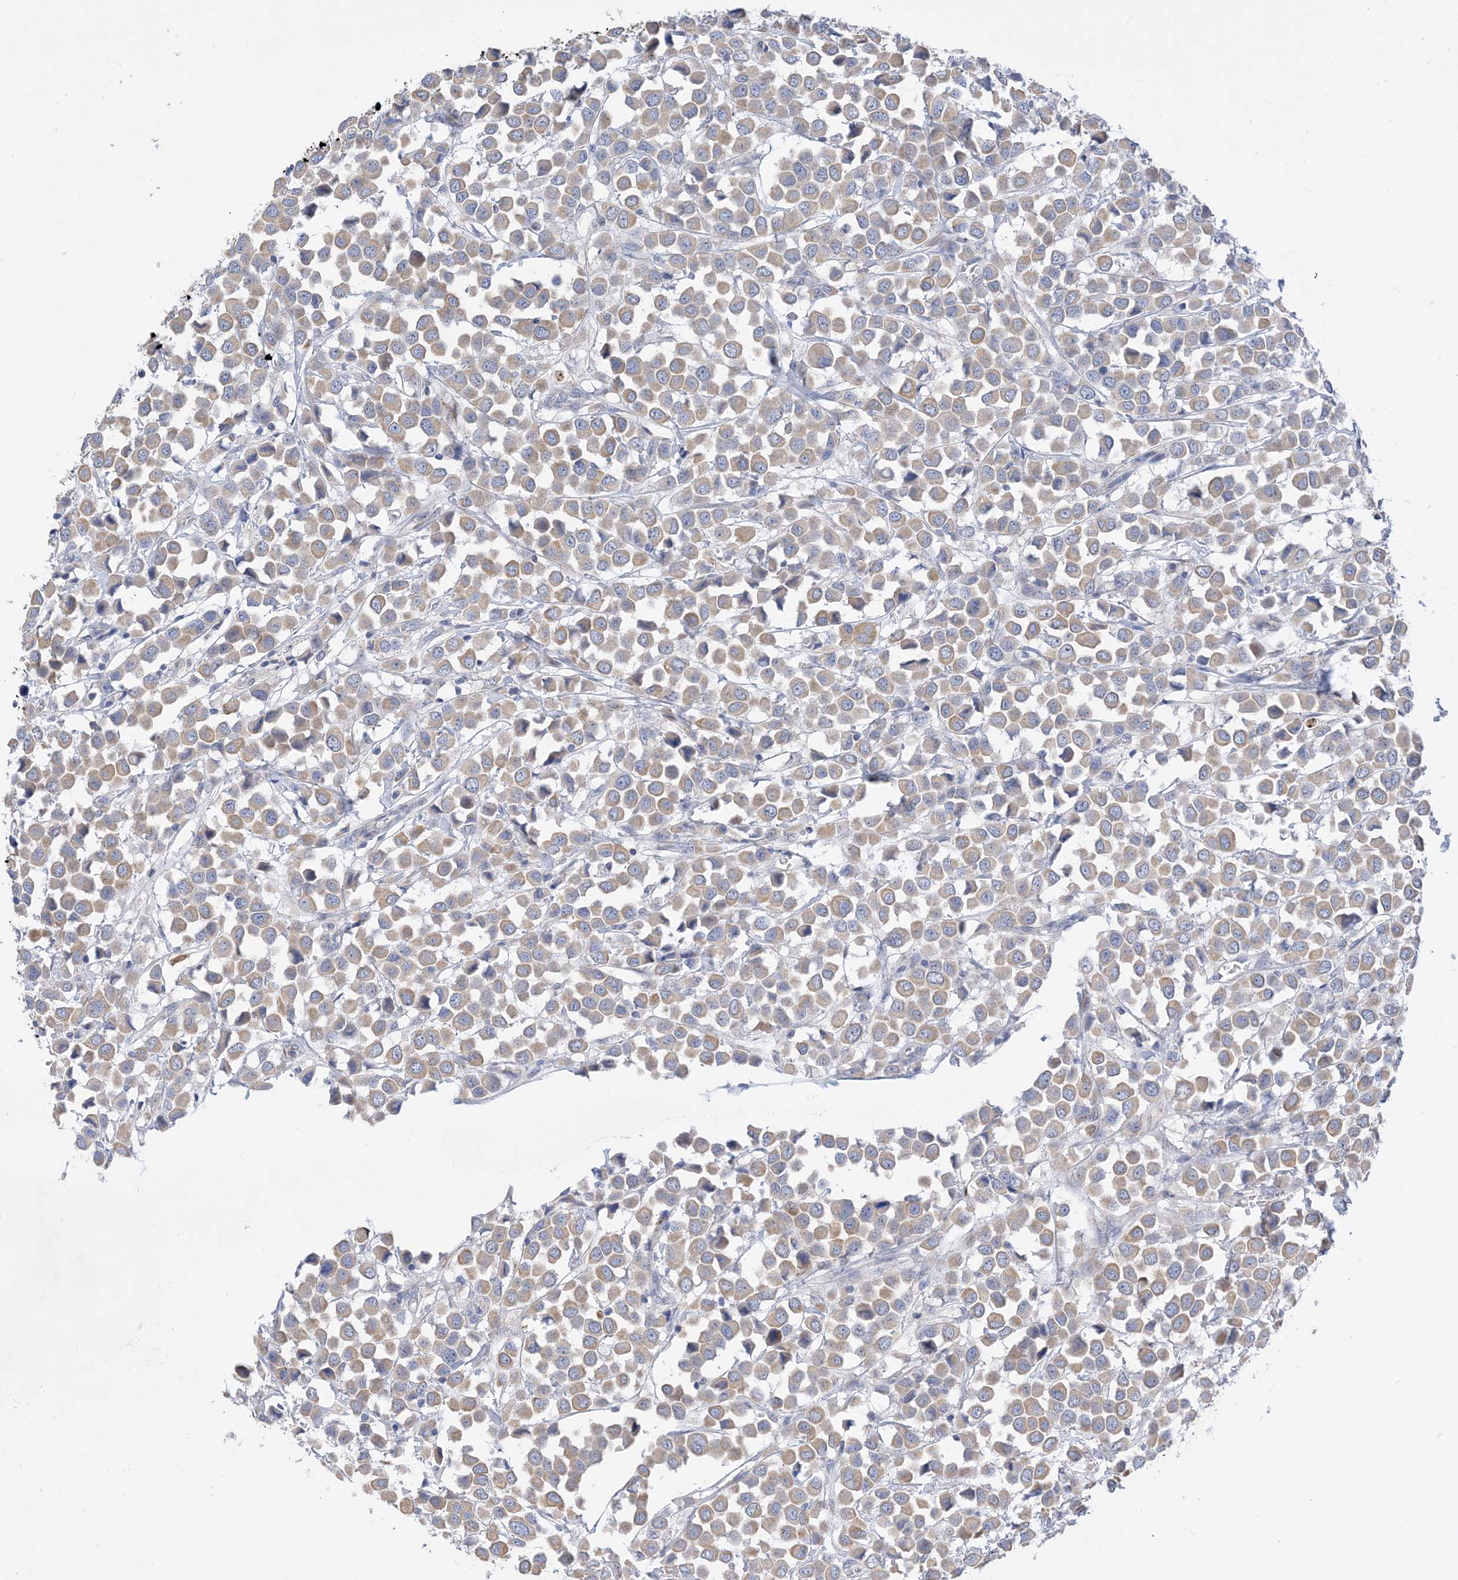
{"staining": {"intensity": "moderate", "quantity": ">75%", "location": "cytoplasmic/membranous"}, "tissue": "breast cancer", "cell_type": "Tumor cells", "image_type": "cancer", "snomed": [{"axis": "morphology", "description": "Duct carcinoma"}, {"axis": "topography", "description": "Breast"}], "caption": "Invasive ductal carcinoma (breast) tissue exhibits moderate cytoplasmic/membranous staining in about >75% of tumor cells", "gene": "PLK4", "patient": {"sex": "female", "age": 61}}